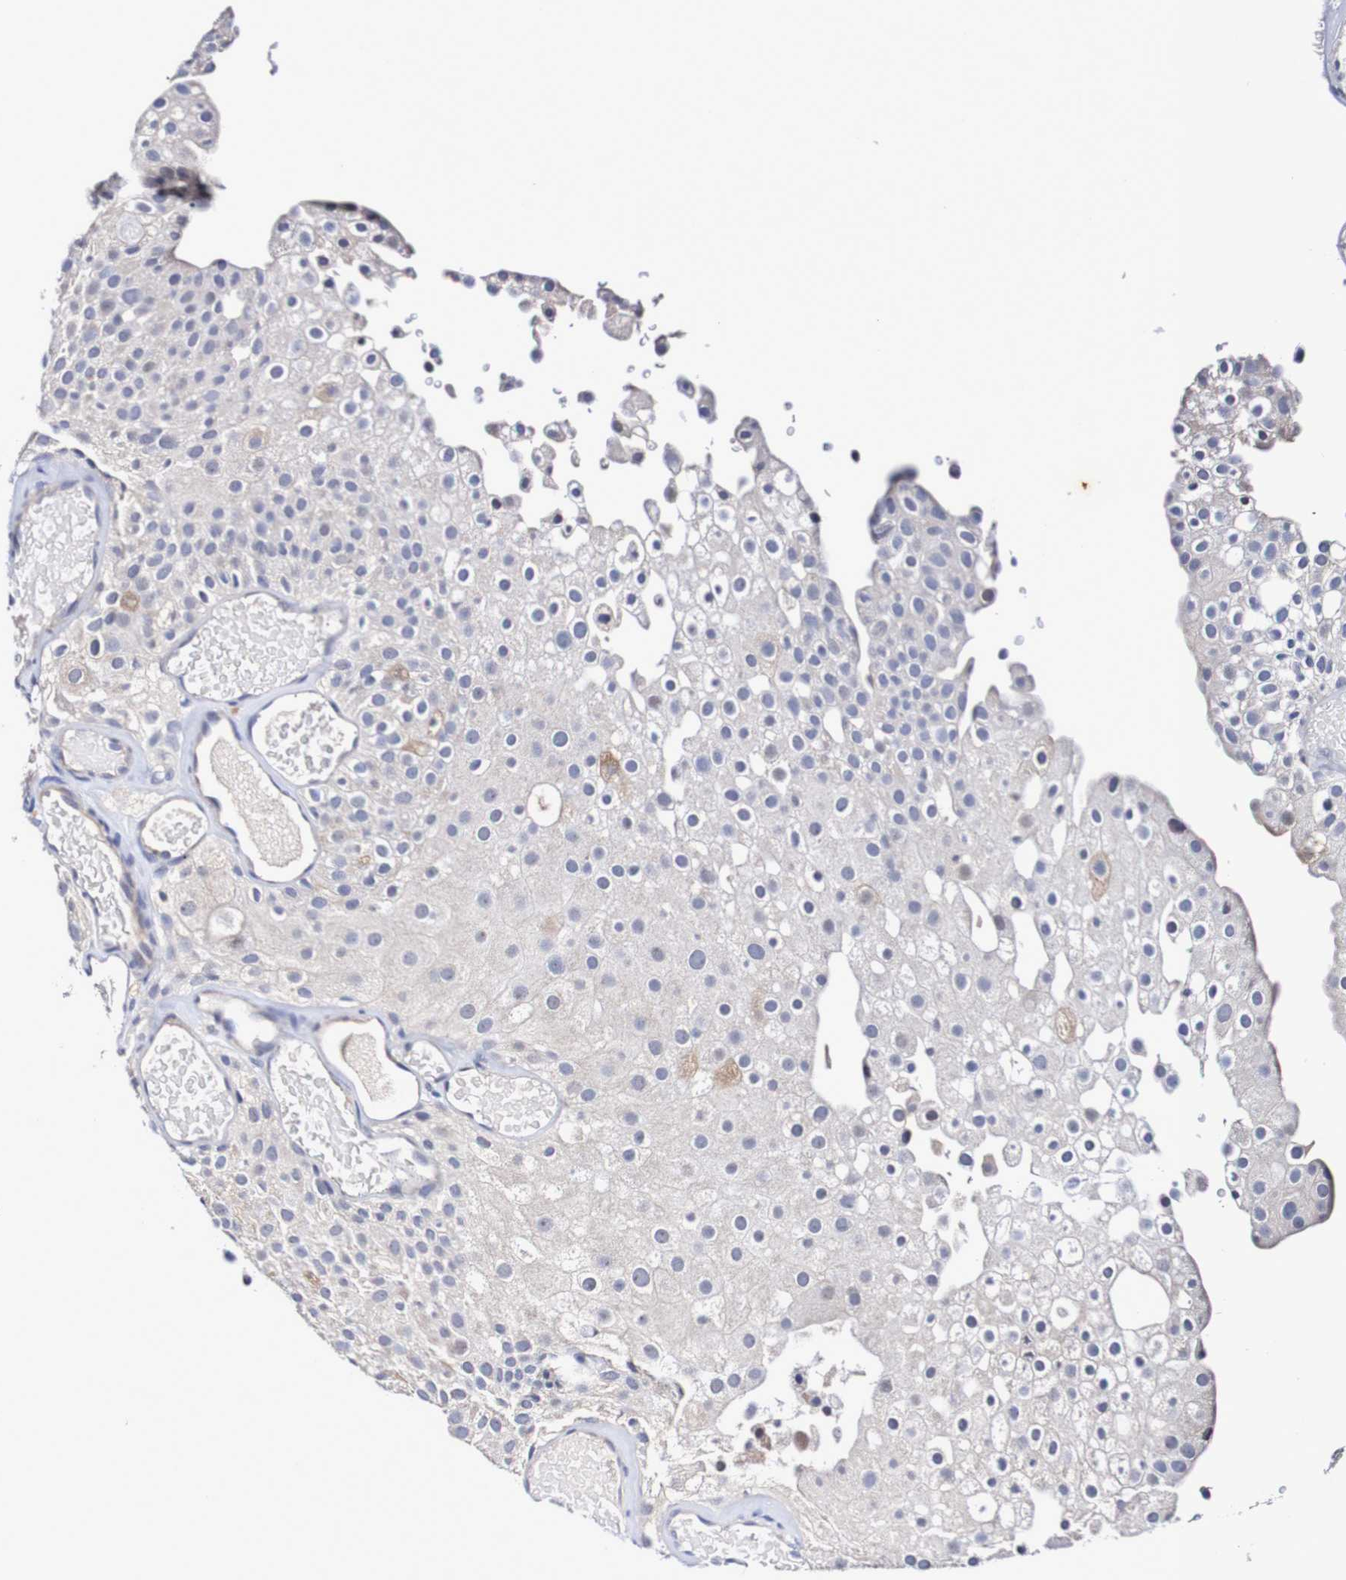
{"staining": {"intensity": "moderate", "quantity": "<25%", "location": "cytoplasmic/membranous"}, "tissue": "urothelial cancer", "cell_type": "Tumor cells", "image_type": "cancer", "snomed": [{"axis": "morphology", "description": "Urothelial carcinoma, Low grade"}, {"axis": "topography", "description": "Urinary bladder"}], "caption": "The micrograph demonstrates immunohistochemical staining of low-grade urothelial carcinoma. There is moderate cytoplasmic/membranous expression is present in about <25% of tumor cells.", "gene": "ACVR1C", "patient": {"sex": "male", "age": 78}}